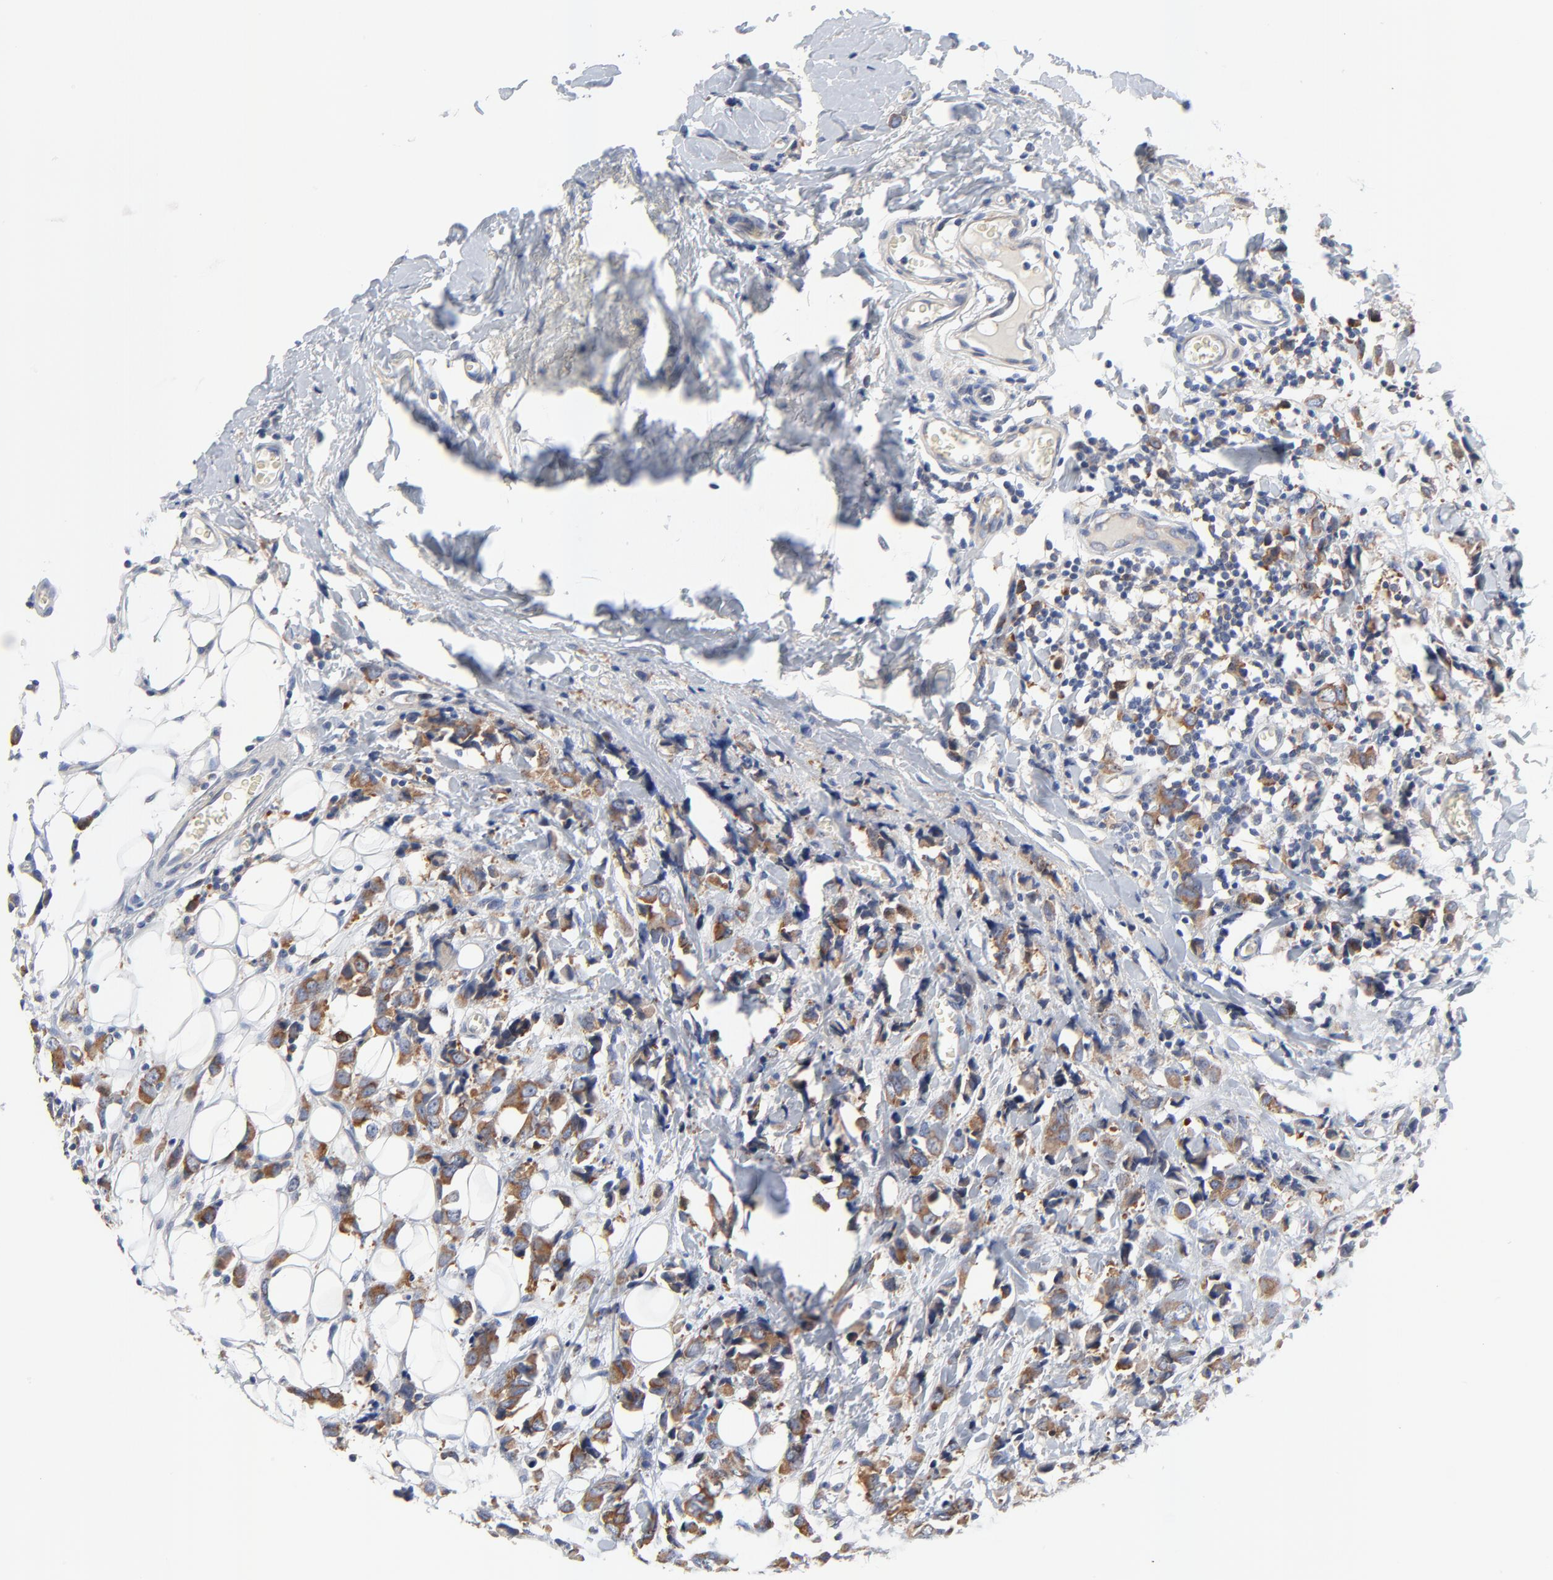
{"staining": {"intensity": "strong", "quantity": ">75%", "location": "cytoplasmic/membranous"}, "tissue": "breast cancer", "cell_type": "Tumor cells", "image_type": "cancer", "snomed": [{"axis": "morphology", "description": "Lobular carcinoma"}, {"axis": "topography", "description": "Breast"}], "caption": "Tumor cells exhibit strong cytoplasmic/membranous staining in about >75% of cells in breast cancer.", "gene": "VAV2", "patient": {"sex": "female", "age": 57}}